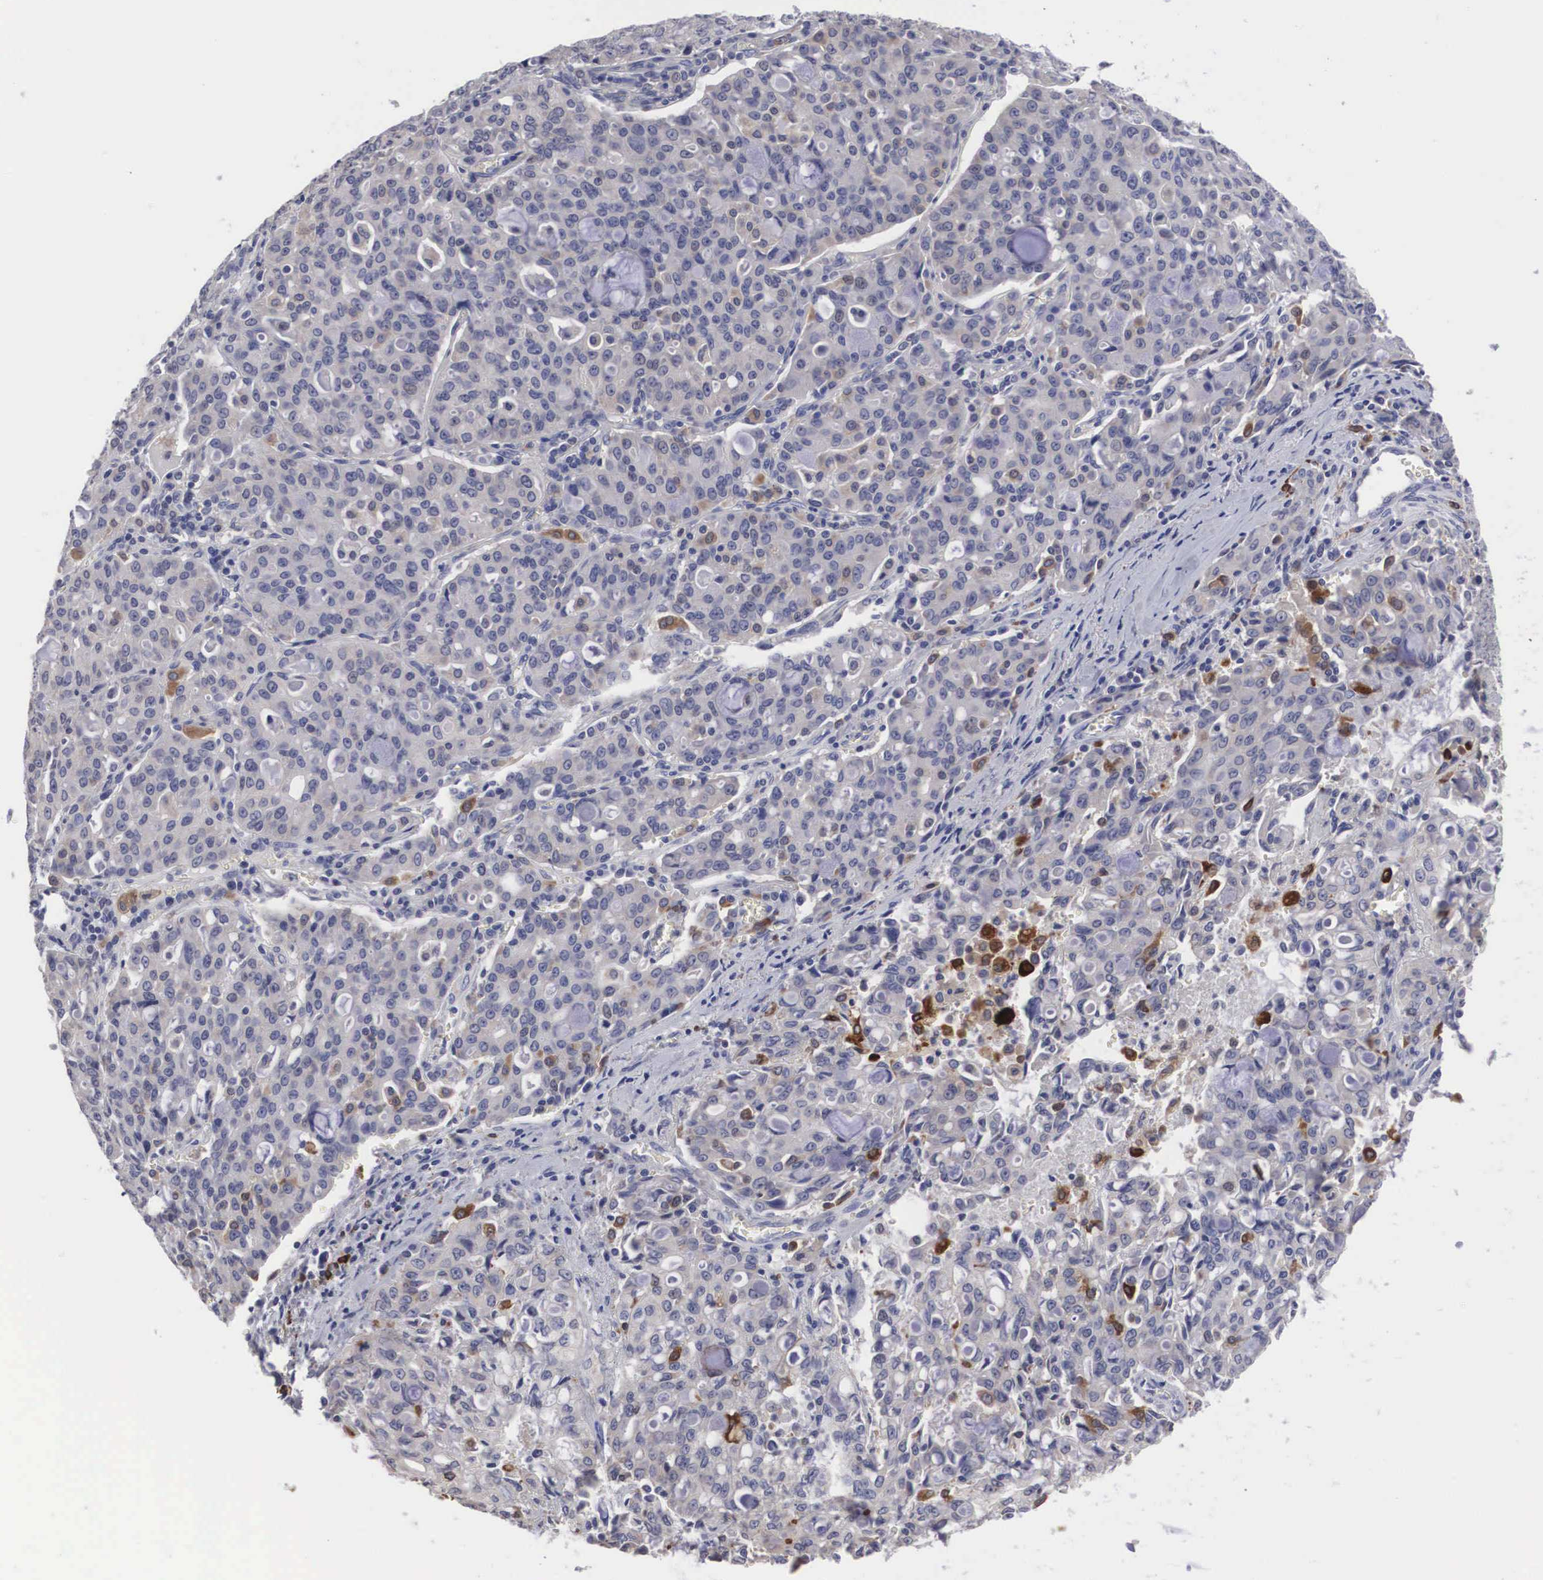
{"staining": {"intensity": "weak", "quantity": "25%-75%", "location": "cytoplasmic/membranous"}, "tissue": "lung cancer", "cell_type": "Tumor cells", "image_type": "cancer", "snomed": [{"axis": "morphology", "description": "Adenocarcinoma, NOS"}, {"axis": "topography", "description": "Lung"}], "caption": "Immunohistochemistry histopathology image of human adenocarcinoma (lung) stained for a protein (brown), which demonstrates low levels of weak cytoplasmic/membranous expression in about 25%-75% of tumor cells.", "gene": "HMOX1", "patient": {"sex": "female", "age": 44}}